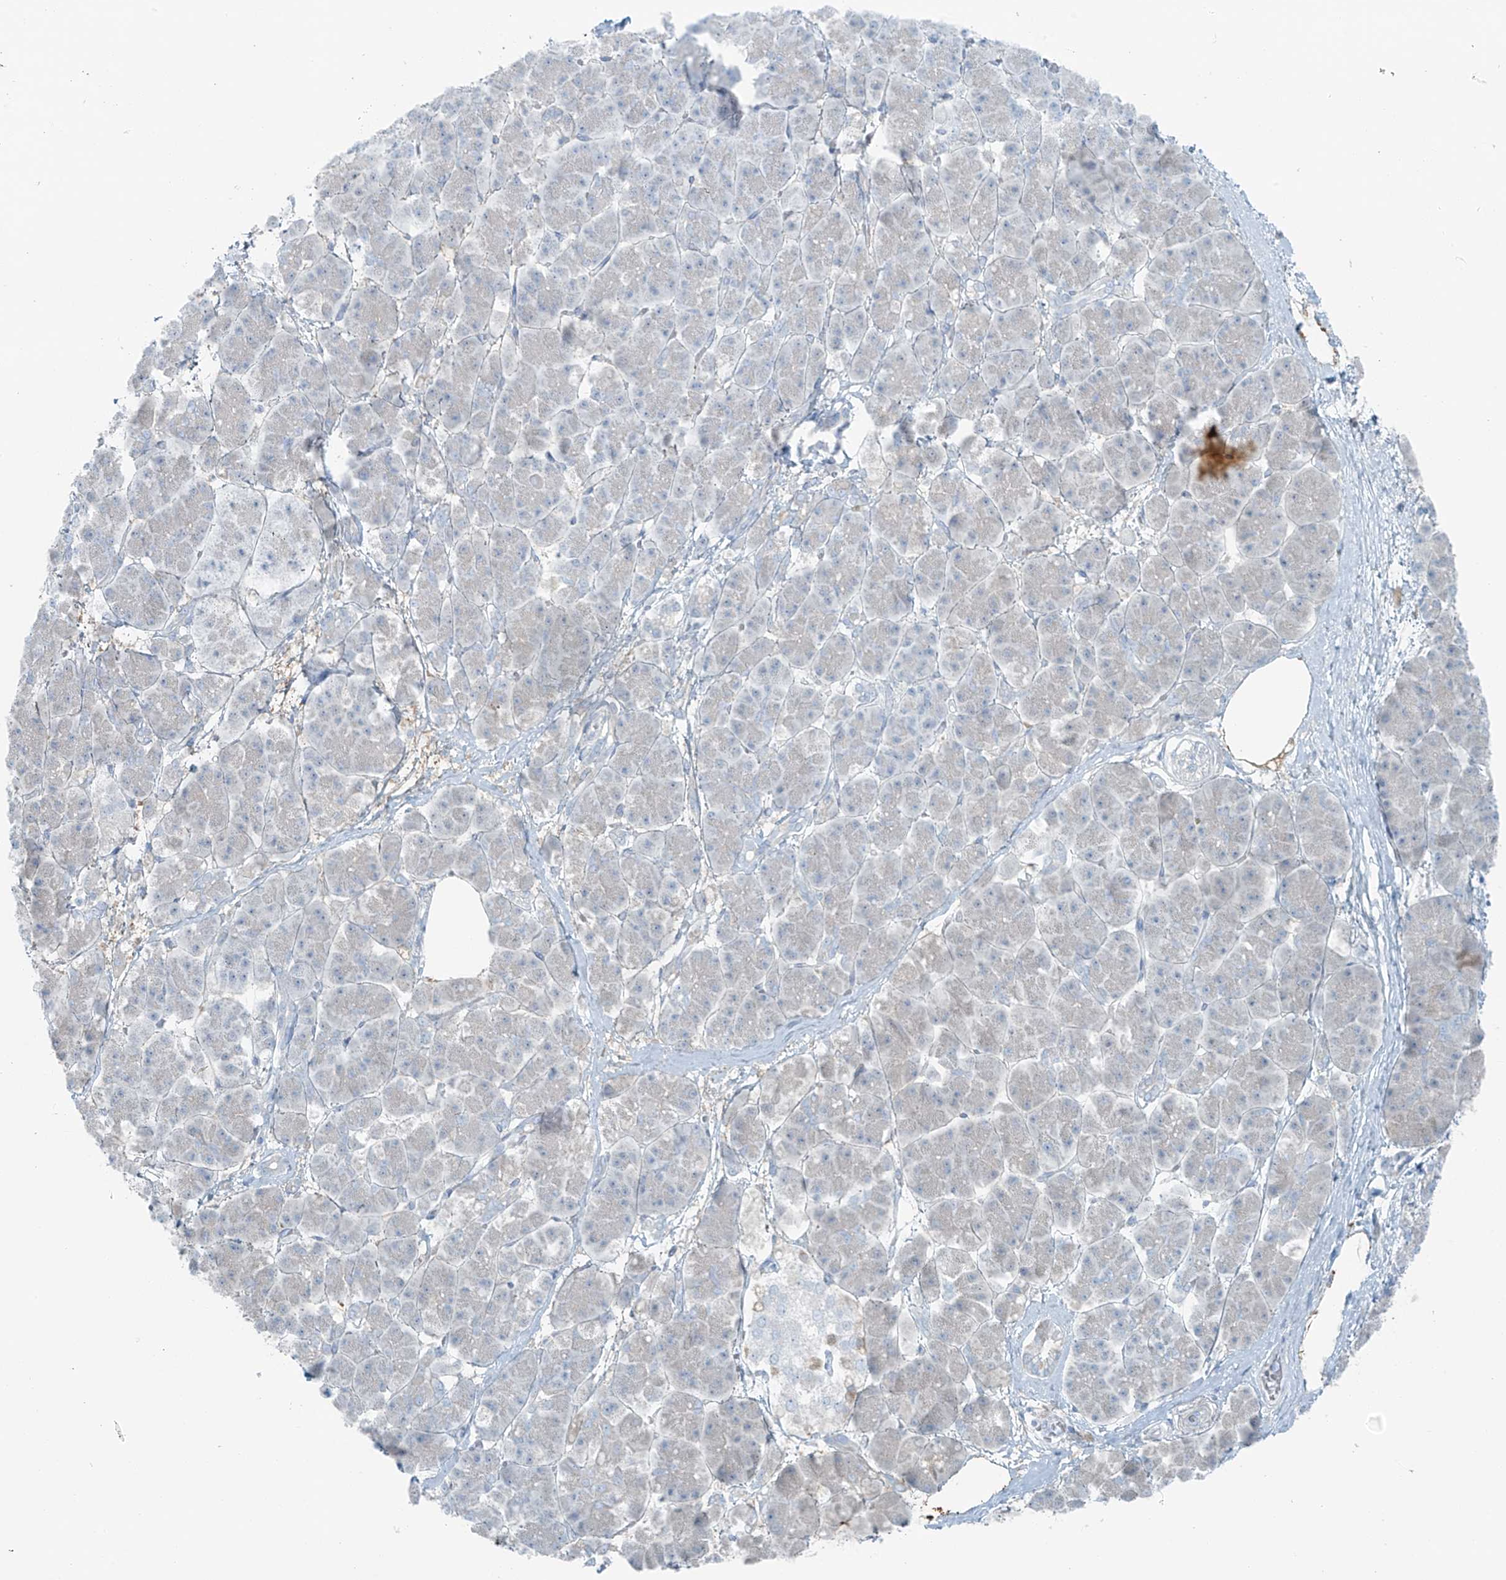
{"staining": {"intensity": "negative", "quantity": "none", "location": "none"}, "tissue": "pancreatic cancer", "cell_type": "Tumor cells", "image_type": "cancer", "snomed": [{"axis": "morphology", "description": "Normal tissue, NOS"}, {"axis": "morphology", "description": "Adenocarcinoma, NOS"}, {"axis": "topography", "description": "Pancreas"}], "caption": "Micrograph shows no significant protein positivity in tumor cells of pancreatic cancer.", "gene": "SLC25A43", "patient": {"sex": "female", "age": 68}}